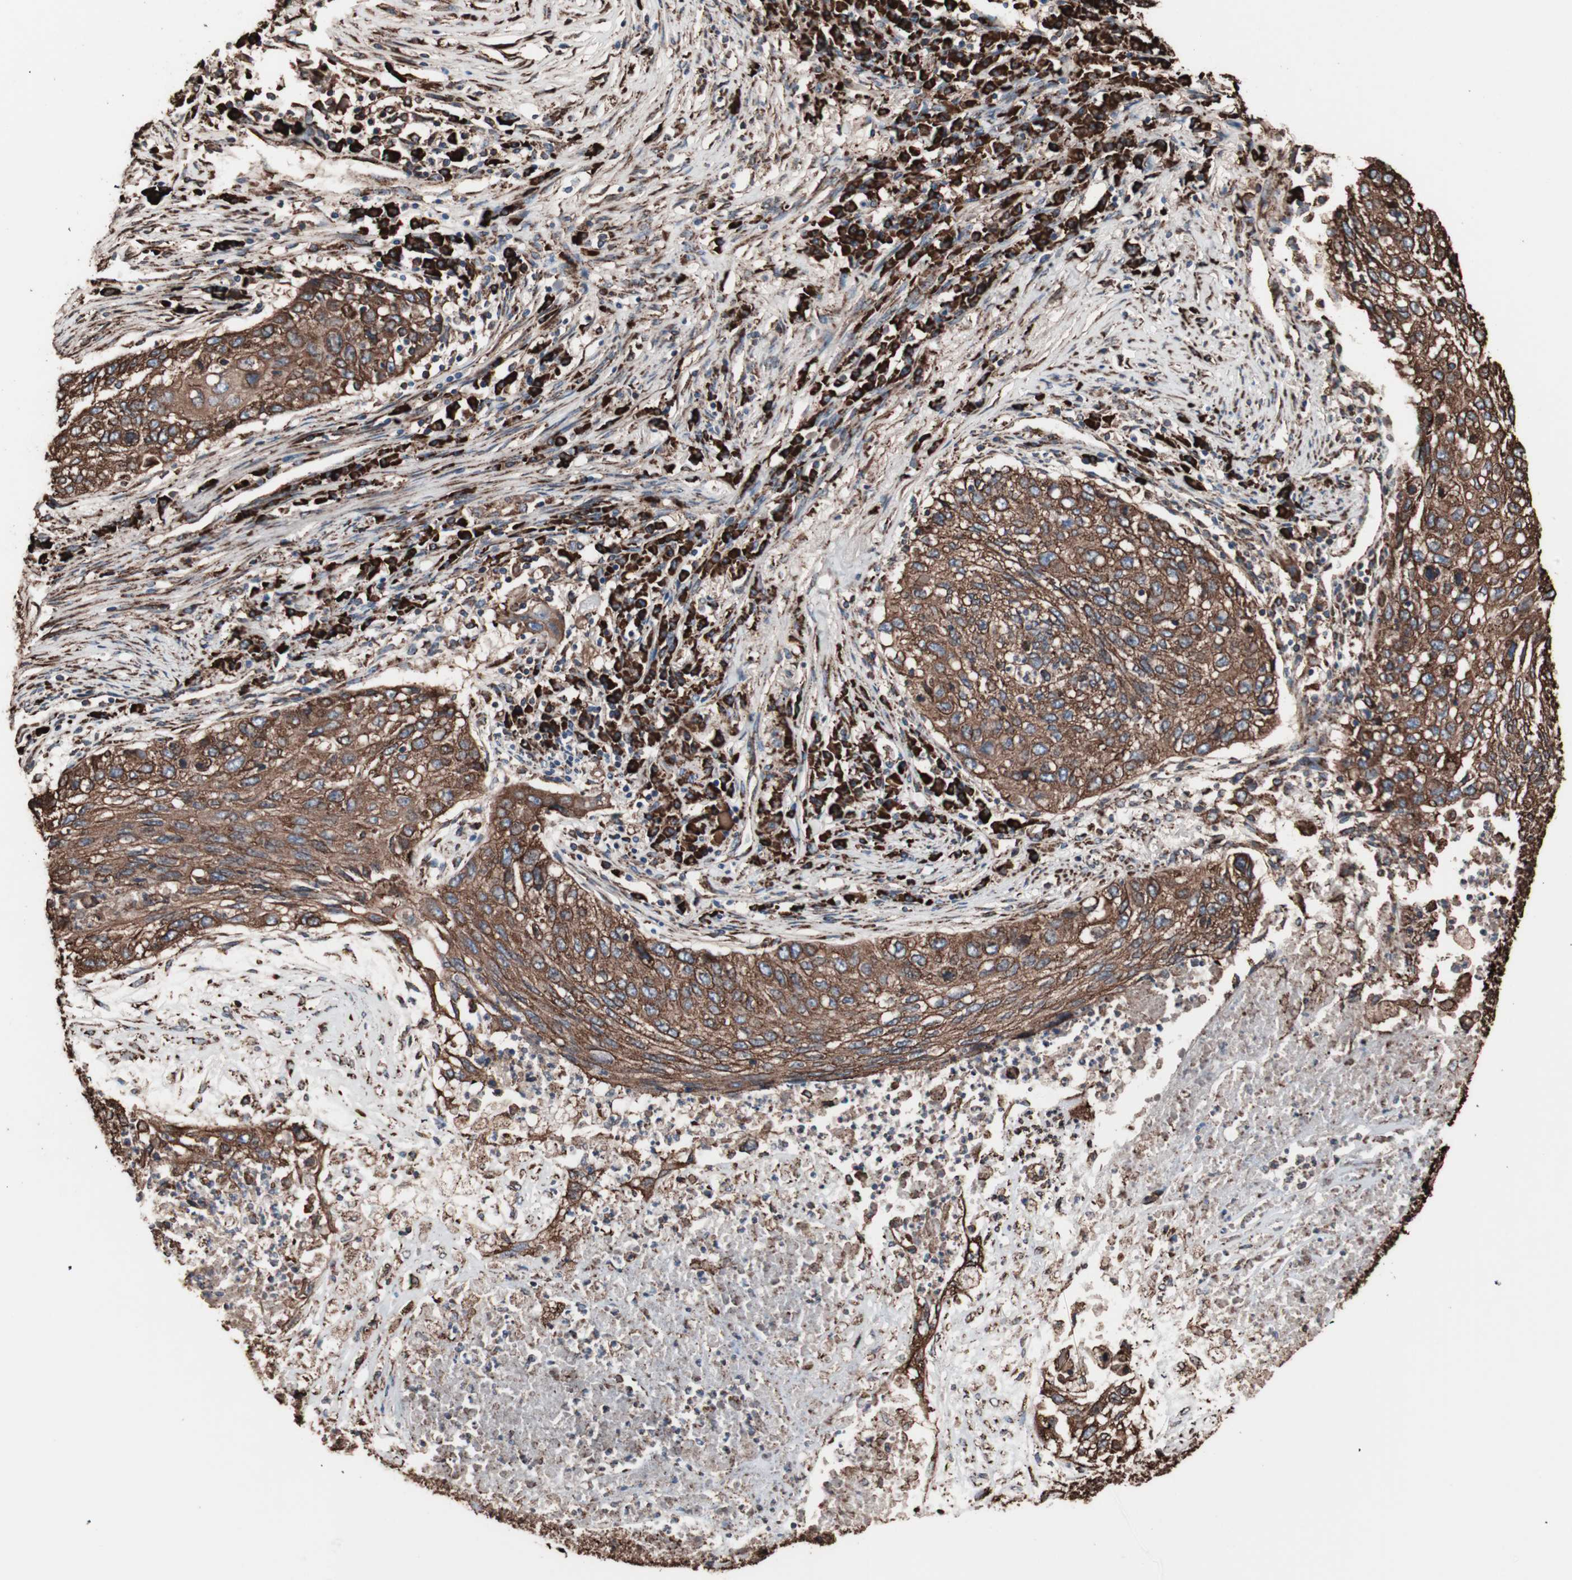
{"staining": {"intensity": "moderate", "quantity": ">75%", "location": "cytoplasmic/membranous"}, "tissue": "lung cancer", "cell_type": "Tumor cells", "image_type": "cancer", "snomed": [{"axis": "morphology", "description": "Squamous cell carcinoma, NOS"}, {"axis": "topography", "description": "Lung"}], "caption": "Protein expression analysis of human lung squamous cell carcinoma reveals moderate cytoplasmic/membranous staining in approximately >75% of tumor cells.", "gene": "HSP90B1", "patient": {"sex": "female", "age": 63}}